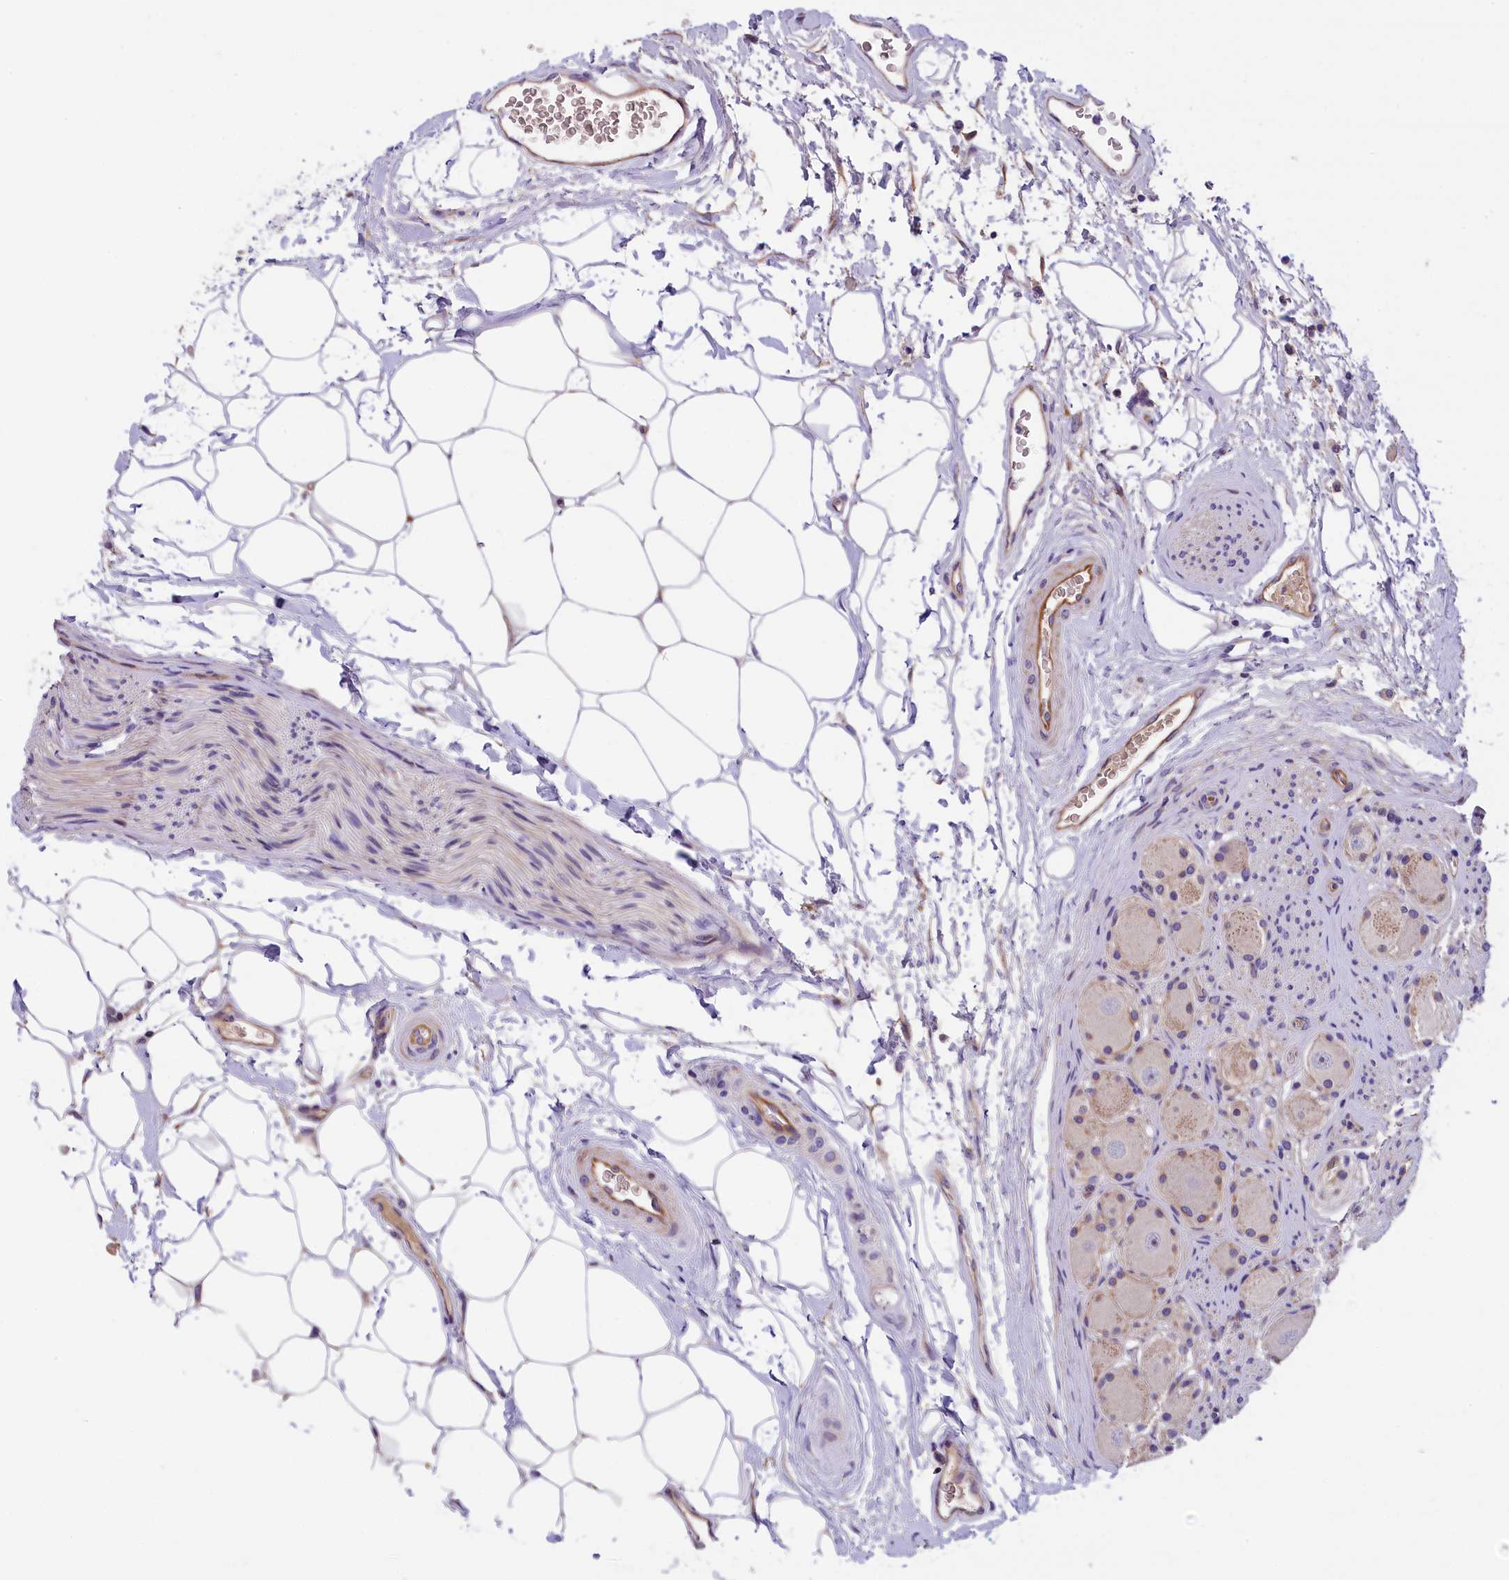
{"staining": {"intensity": "negative", "quantity": "none", "location": "none"}, "tissue": "prostate cancer", "cell_type": "Tumor cells", "image_type": "cancer", "snomed": [{"axis": "morphology", "description": "Adenocarcinoma, High grade"}, {"axis": "topography", "description": "Prostate"}], "caption": "Prostate cancer (high-grade adenocarcinoma) was stained to show a protein in brown. There is no significant positivity in tumor cells. The staining was performed using DAB (3,3'-diaminobenzidine) to visualize the protein expression in brown, while the nuclei were stained in blue with hematoxylin (Magnification: 20x).", "gene": "CCDC32", "patient": {"sex": "male", "age": 63}}